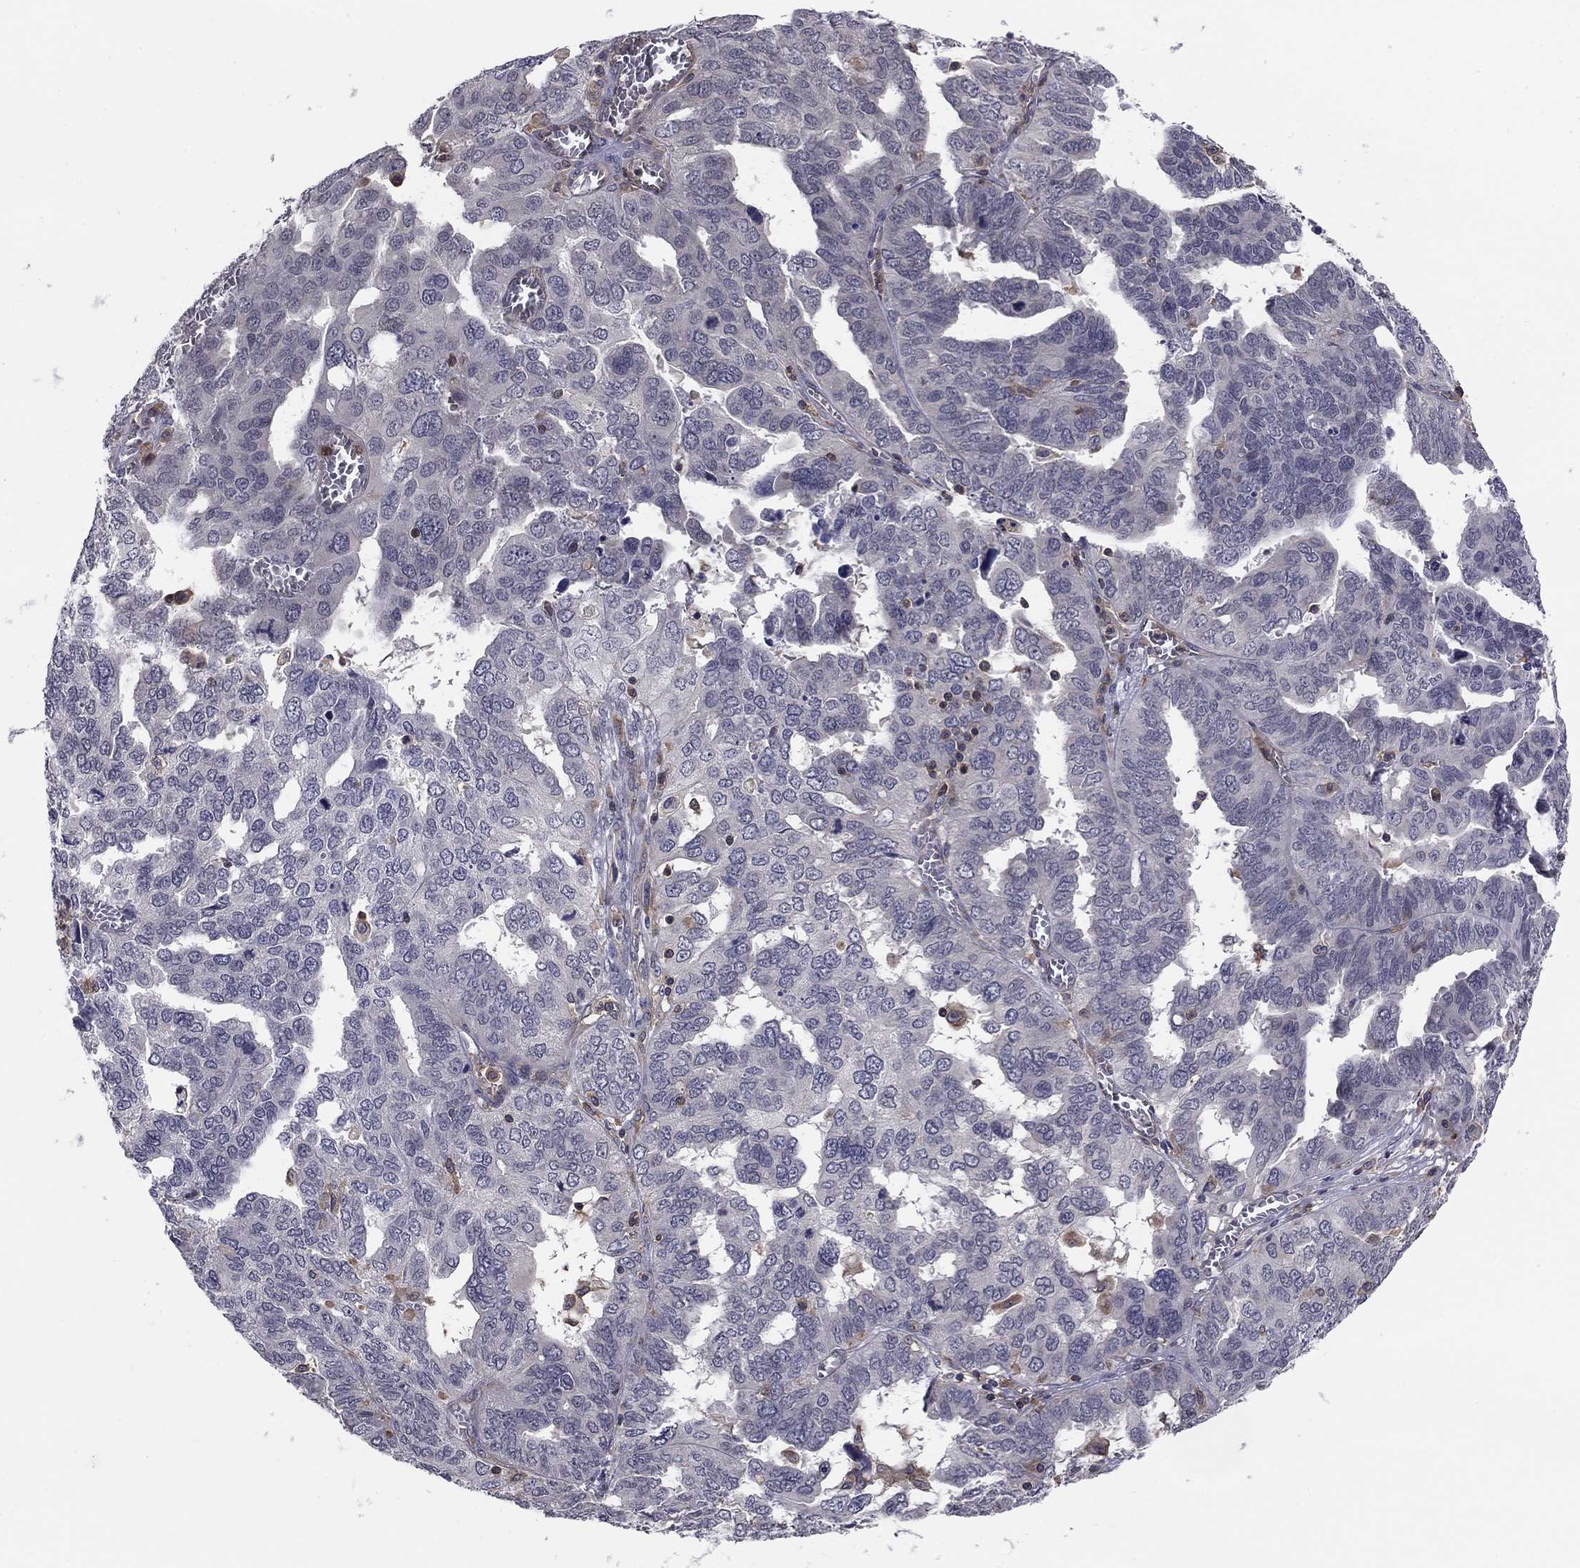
{"staining": {"intensity": "negative", "quantity": "none", "location": "none"}, "tissue": "ovarian cancer", "cell_type": "Tumor cells", "image_type": "cancer", "snomed": [{"axis": "morphology", "description": "Carcinoma, endometroid"}, {"axis": "topography", "description": "Soft tissue"}, {"axis": "topography", "description": "Ovary"}], "caption": "Protein analysis of ovarian cancer (endometroid carcinoma) displays no significant expression in tumor cells.", "gene": "PLCB2", "patient": {"sex": "female", "age": 52}}